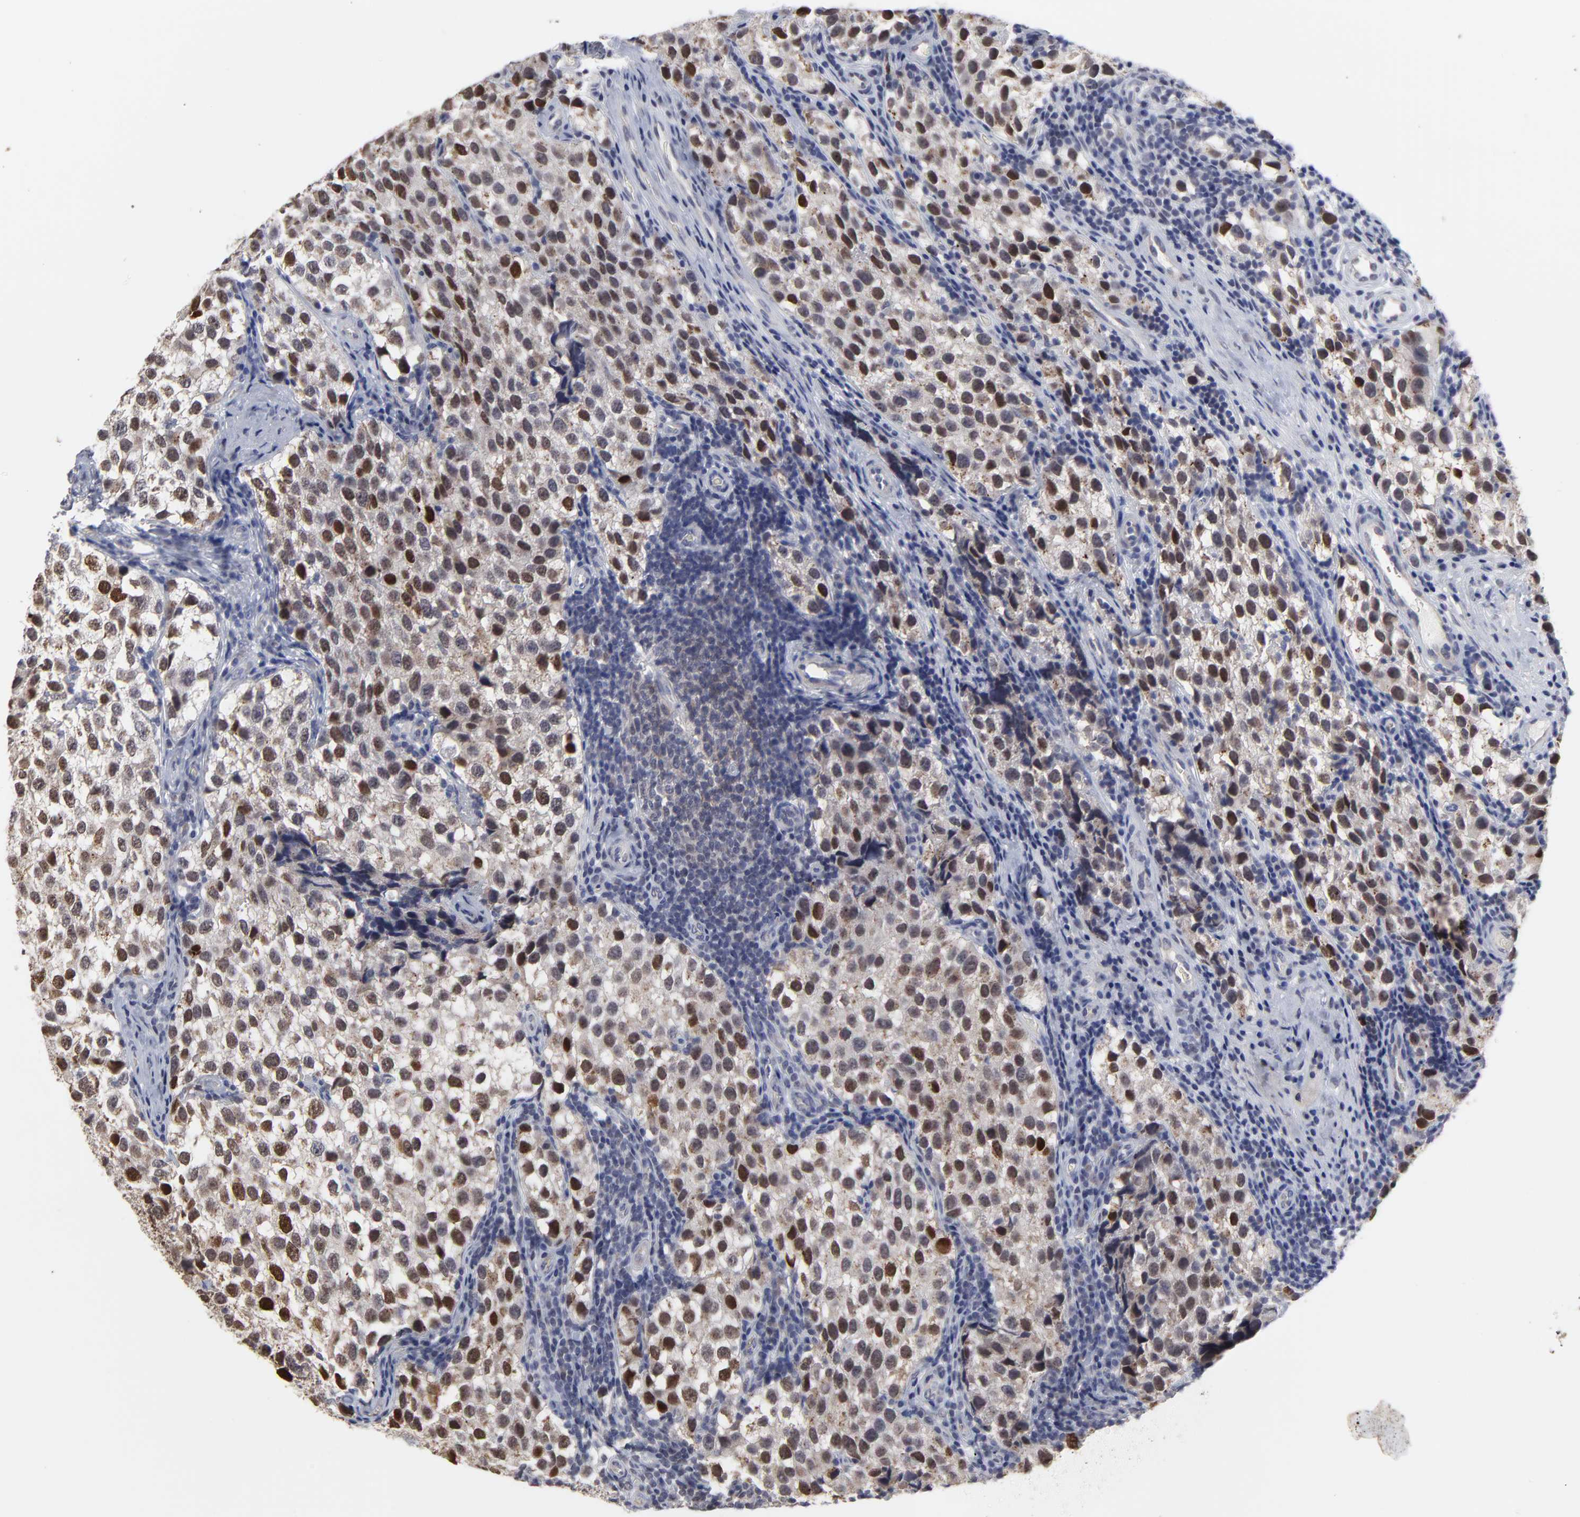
{"staining": {"intensity": "strong", "quantity": ">75%", "location": "nuclear"}, "tissue": "testis cancer", "cell_type": "Tumor cells", "image_type": "cancer", "snomed": [{"axis": "morphology", "description": "Seminoma, NOS"}, {"axis": "topography", "description": "Testis"}], "caption": "Immunohistochemical staining of human seminoma (testis) reveals high levels of strong nuclear positivity in approximately >75% of tumor cells. (Stains: DAB (3,3'-diaminobenzidine) in brown, nuclei in blue, Microscopy: brightfield microscopy at high magnification).", "gene": "MAGEA10", "patient": {"sex": "male", "age": 39}}